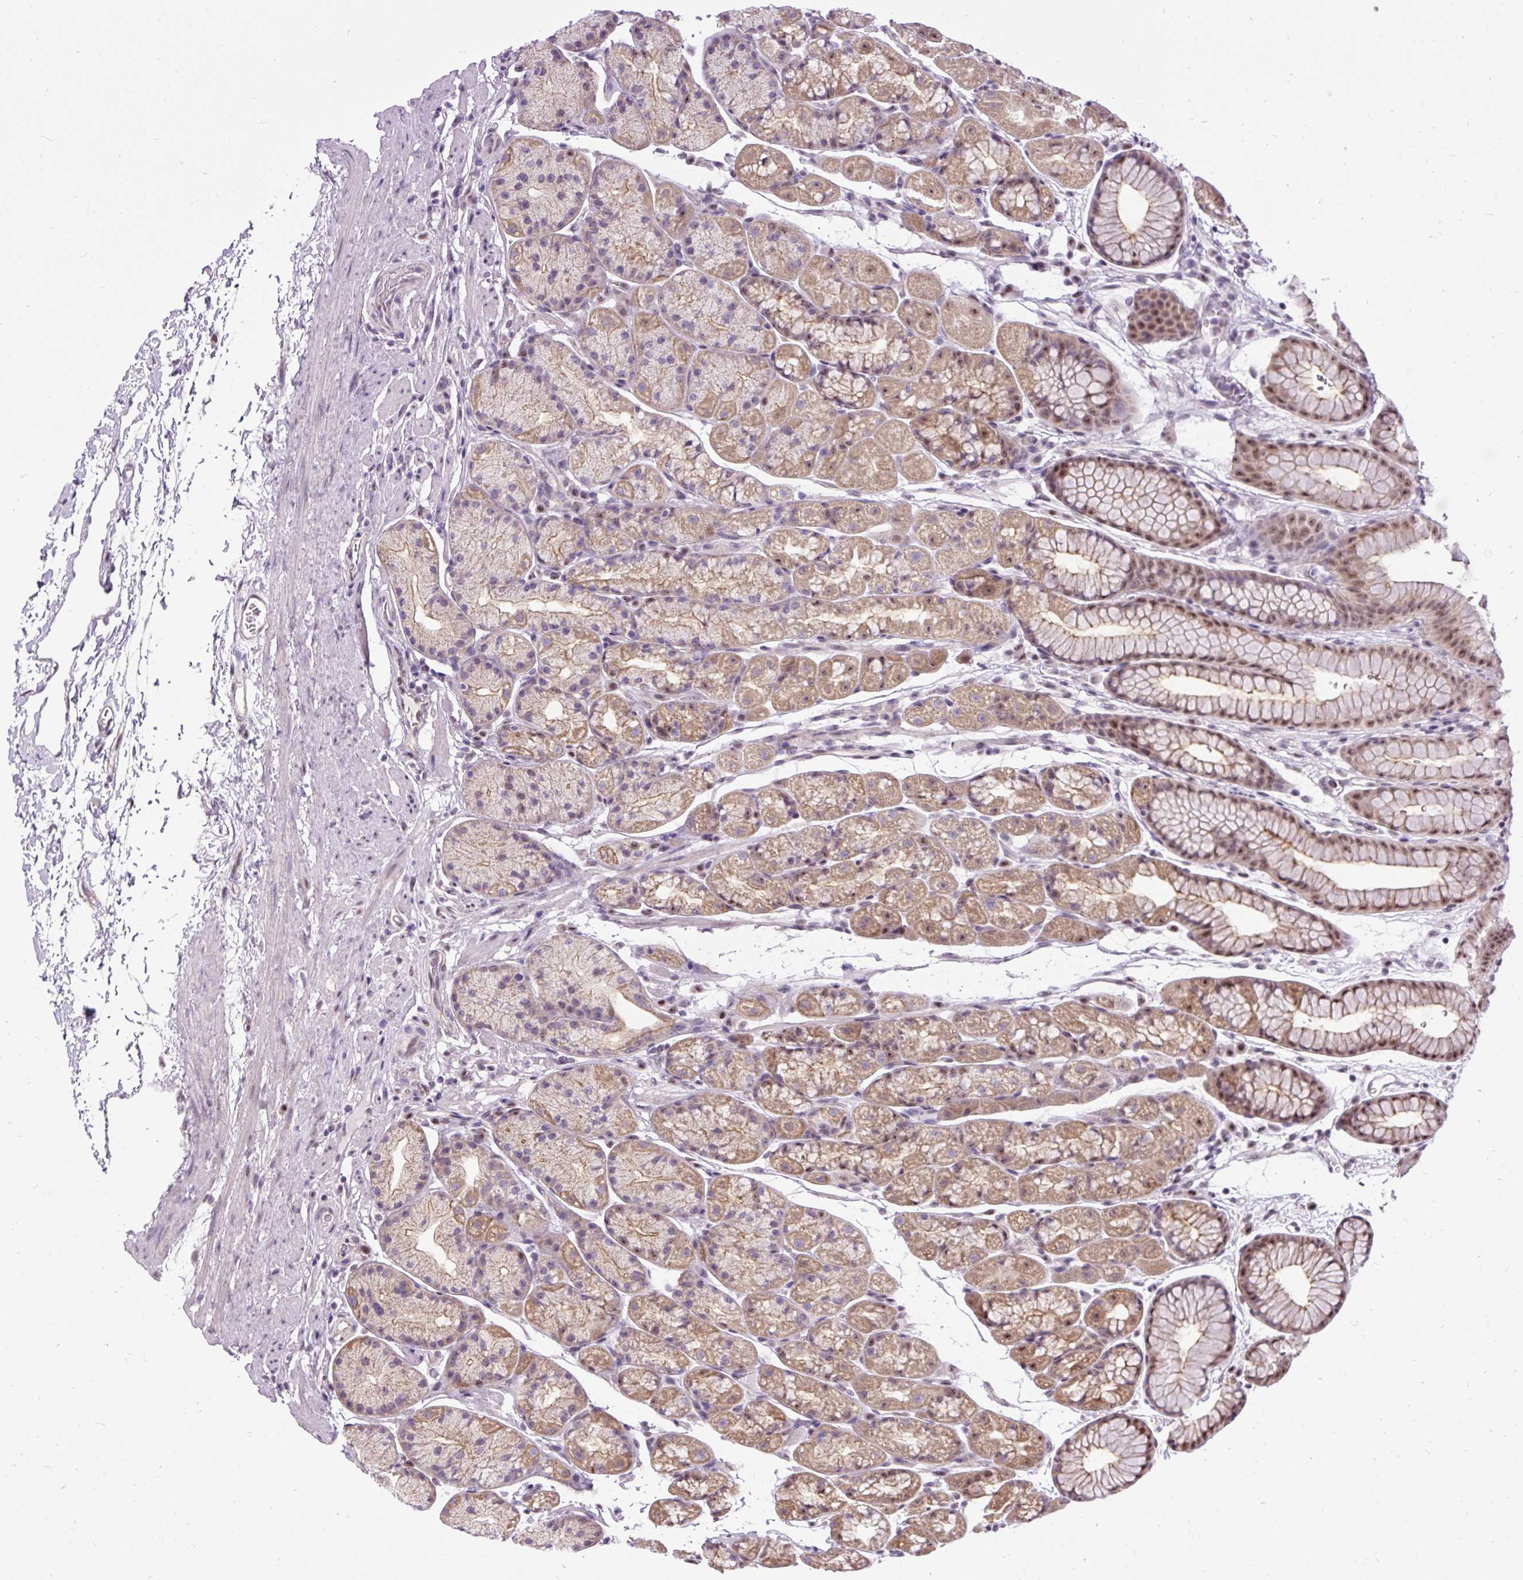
{"staining": {"intensity": "moderate", "quantity": "25%-75%", "location": "cytoplasmic/membranous,nuclear"}, "tissue": "stomach", "cell_type": "Glandular cells", "image_type": "normal", "snomed": [{"axis": "morphology", "description": "Normal tissue, NOS"}, {"axis": "topography", "description": "Stomach, lower"}], "caption": "Stomach stained for a protein (brown) exhibits moderate cytoplasmic/membranous,nuclear positive expression in about 25%-75% of glandular cells.", "gene": "SMC5", "patient": {"sex": "male", "age": 67}}